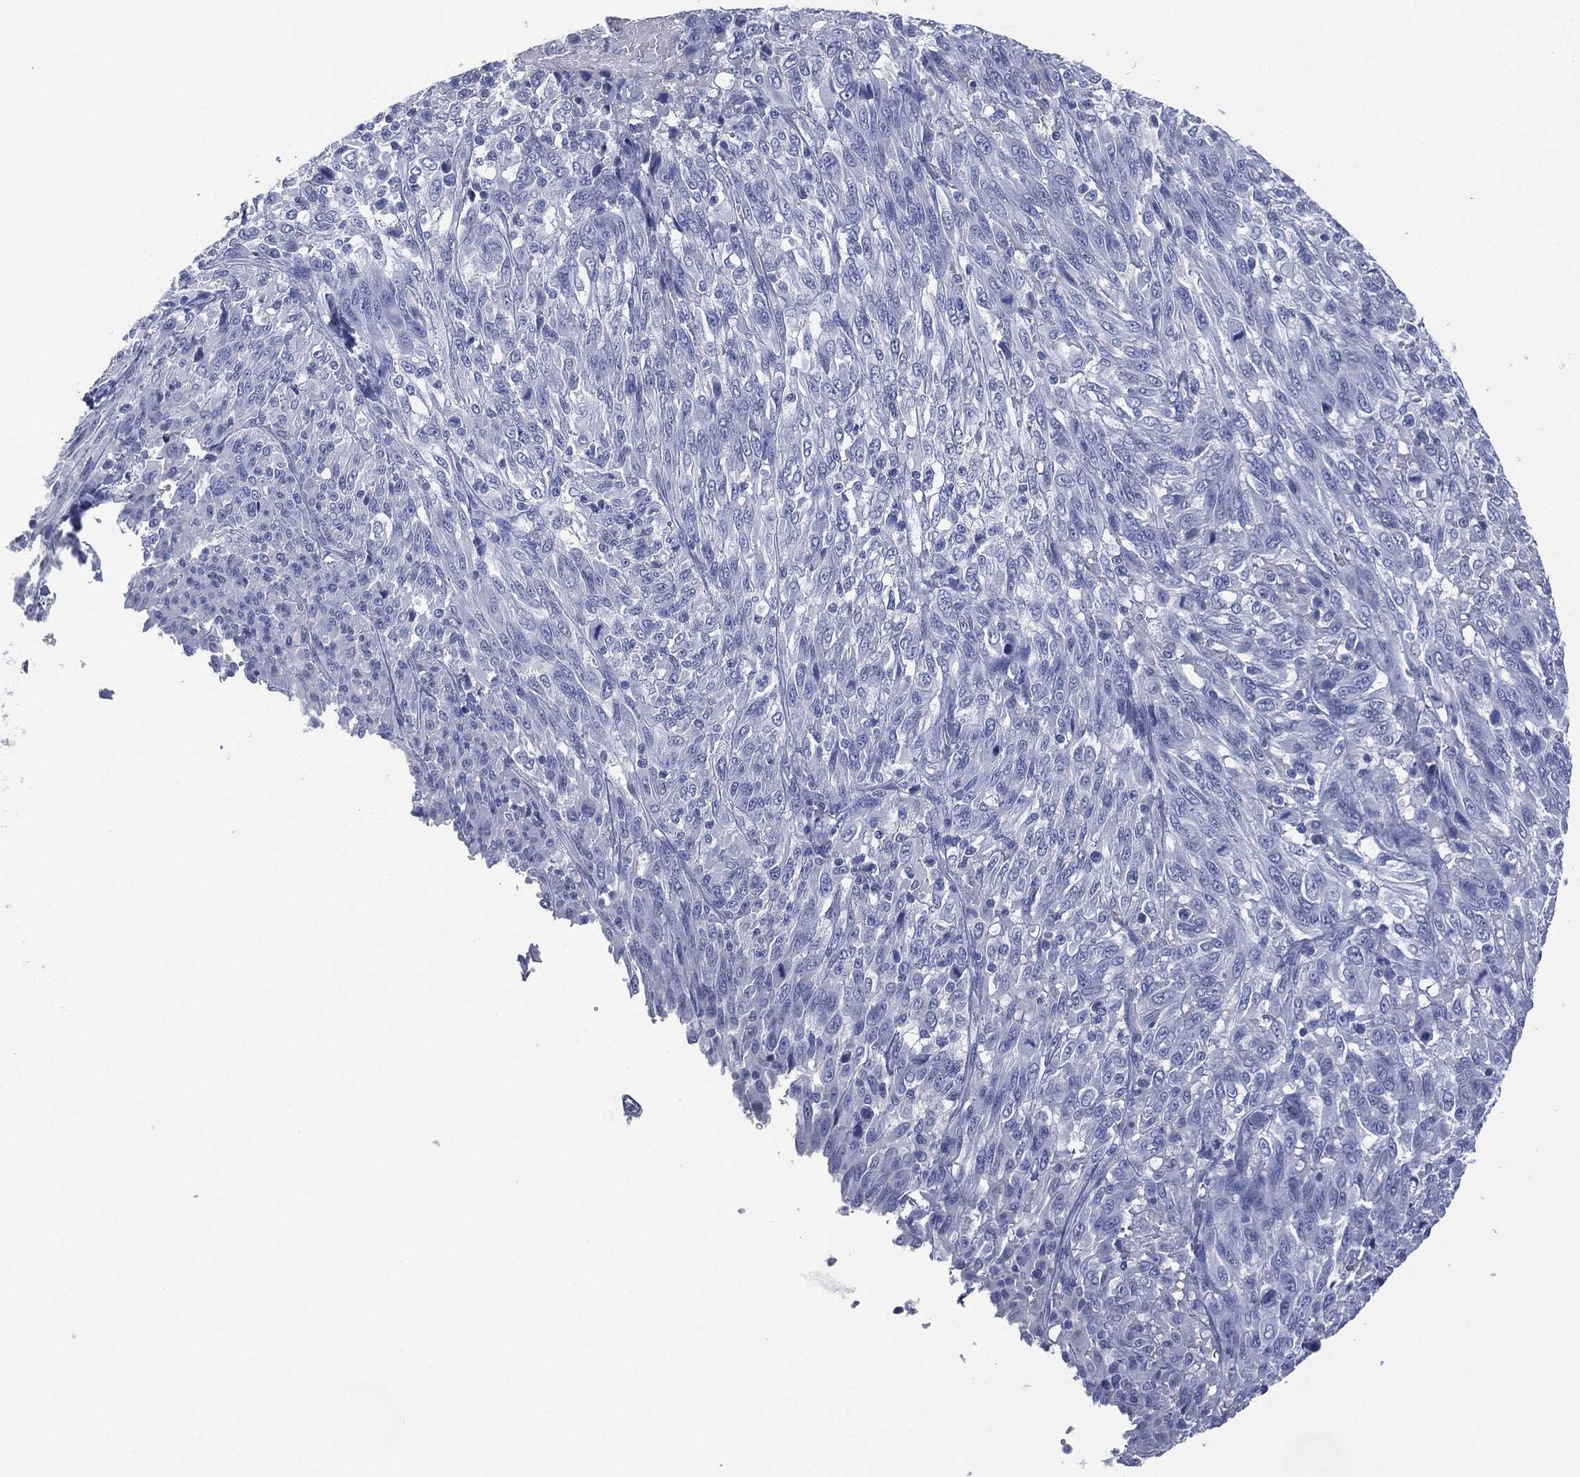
{"staining": {"intensity": "negative", "quantity": "none", "location": "none"}, "tissue": "melanoma", "cell_type": "Tumor cells", "image_type": "cancer", "snomed": [{"axis": "morphology", "description": "Malignant melanoma, NOS"}, {"axis": "topography", "description": "Skin"}], "caption": "IHC of melanoma exhibits no staining in tumor cells. The staining was performed using DAB to visualize the protein expression in brown, while the nuclei were stained in blue with hematoxylin (Magnification: 20x).", "gene": "MUC16", "patient": {"sex": "female", "age": 91}}